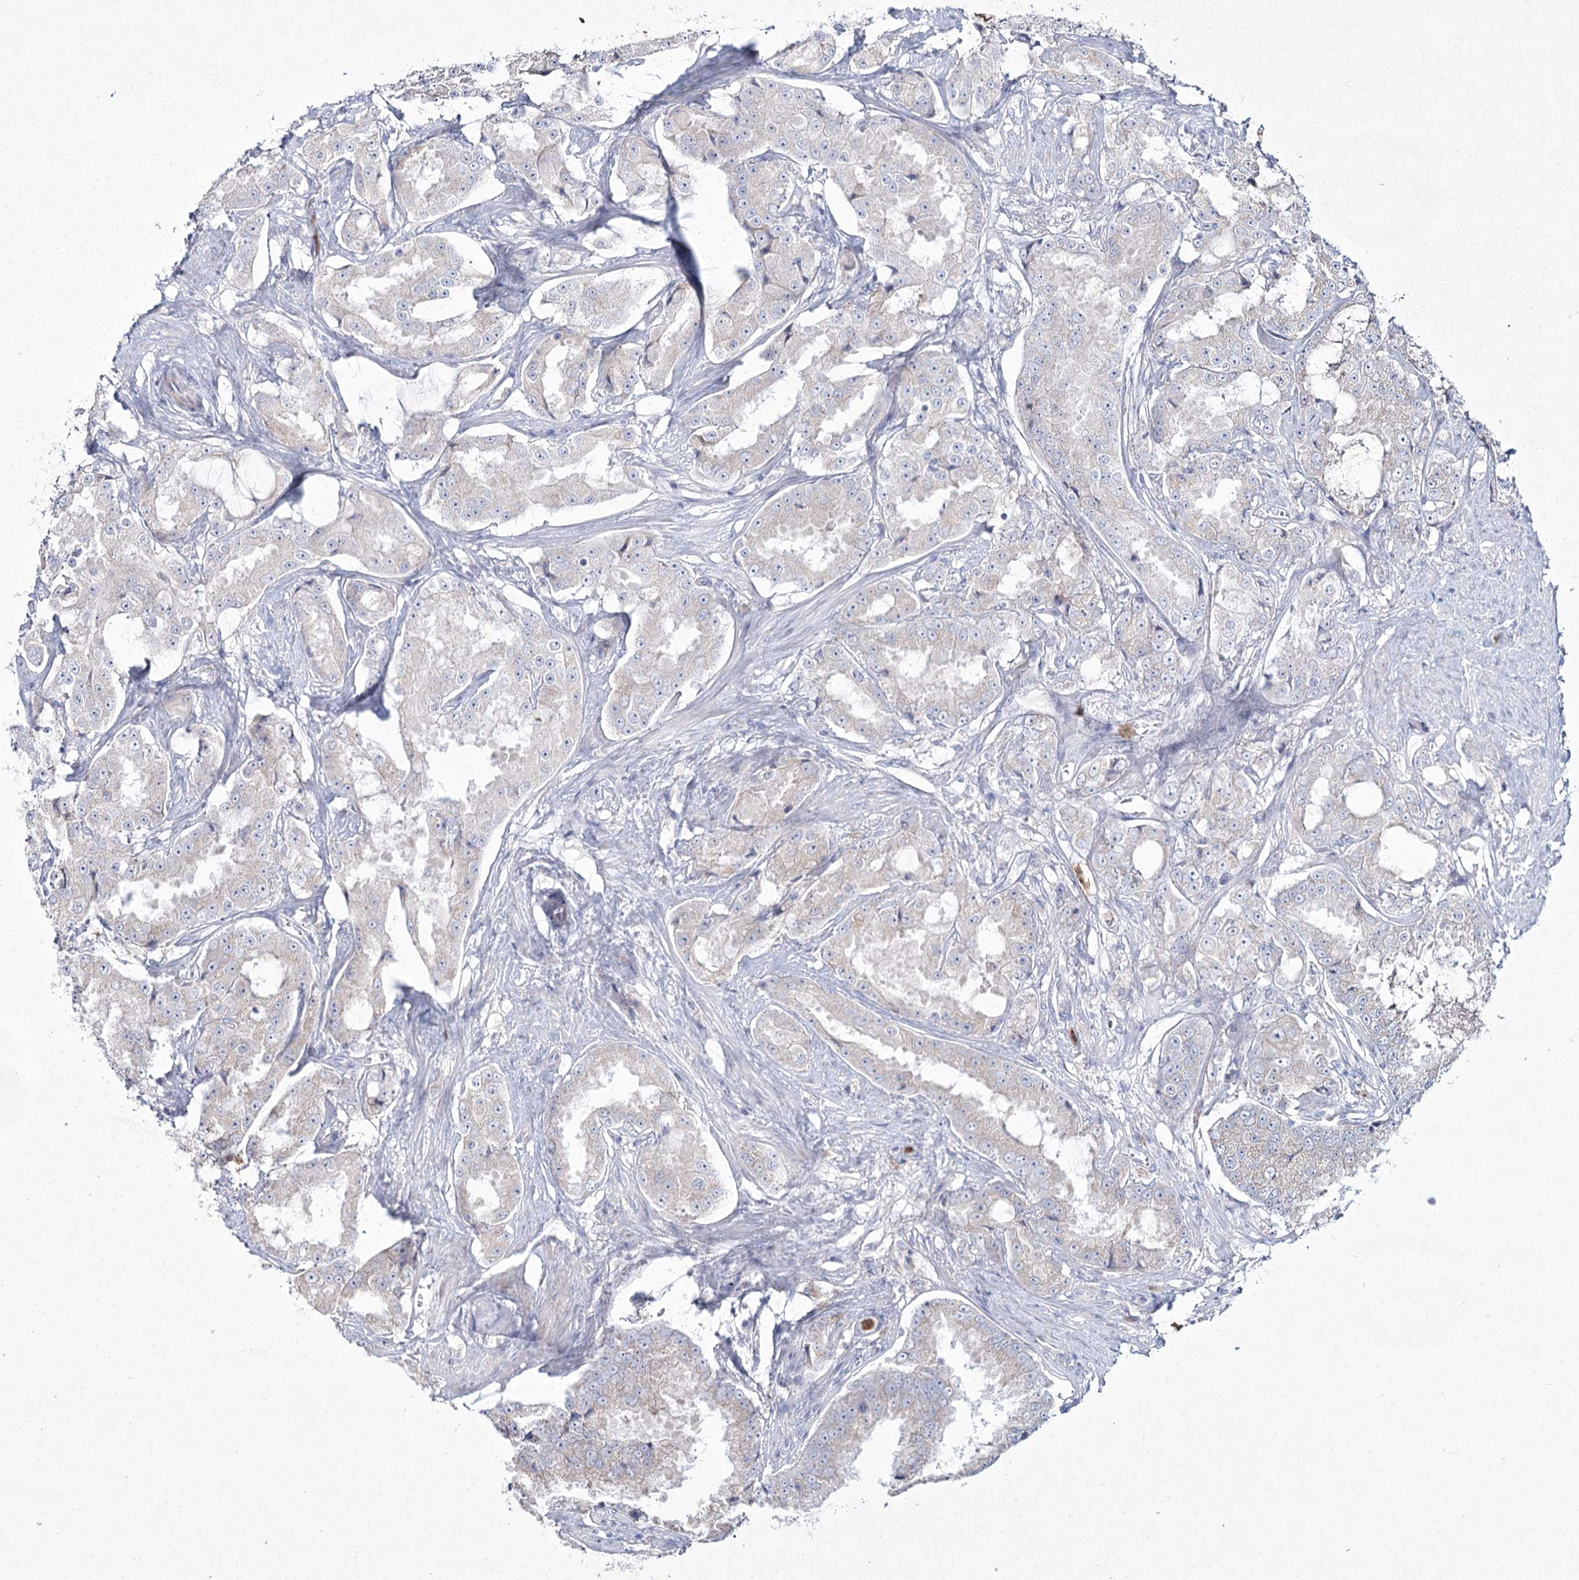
{"staining": {"intensity": "negative", "quantity": "none", "location": "none"}, "tissue": "prostate cancer", "cell_type": "Tumor cells", "image_type": "cancer", "snomed": [{"axis": "morphology", "description": "Adenocarcinoma, High grade"}, {"axis": "topography", "description": "Prostate"}], "caption": "DAB (3,3'-diaminobenzidine) immunohistochemical staining of prostate cancer (high-grade adenocarcinoma) reveals no significant expression in tumor cells. (Immunohistochemistry (ihc), brightfield microscopy, high magnification).", "gene": "NIPAL4", "patient": {"sex": "male", "age": 73}}